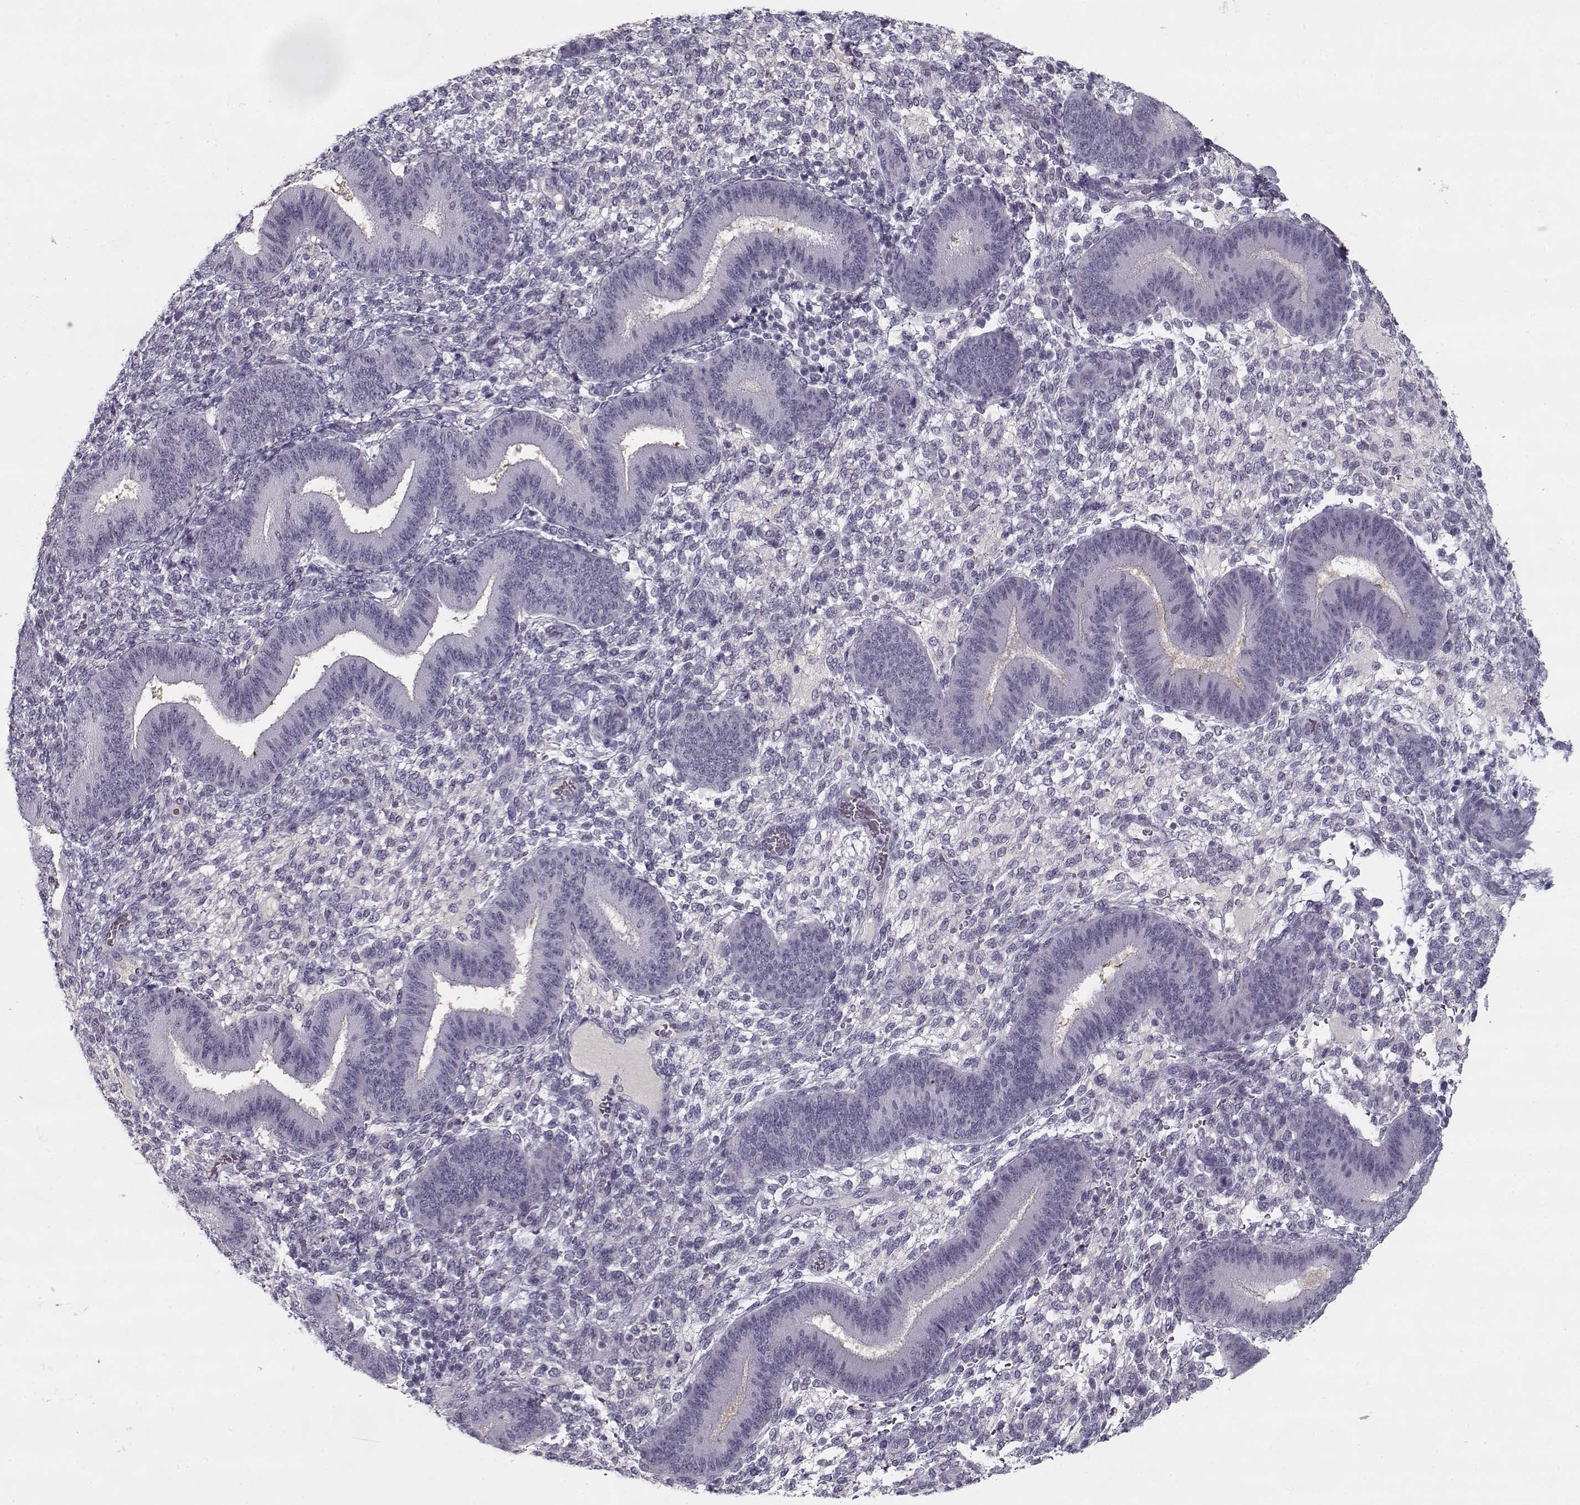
{"staining": {"intensity": "negative", "quantity": "none", "location": "none"}, "tissue": "endometrium", "cell_type": "Cells in endometrial stroma", "image_type": "normal", "snomed": [{"axis": "morphology", "description": "Normal tissue, NOS"}, {"axis": "topography", "description": "Endometrium"}], "caption": "Protein analysis of benign endometrium shows no significant expression in cells in endometrial stroma. The staining is performed using DAB brown chromogen with nuclei counter-stained in using hematoxylin.", "gene": "SPACA9", "patient": {"sex": "female", "age": 39}}